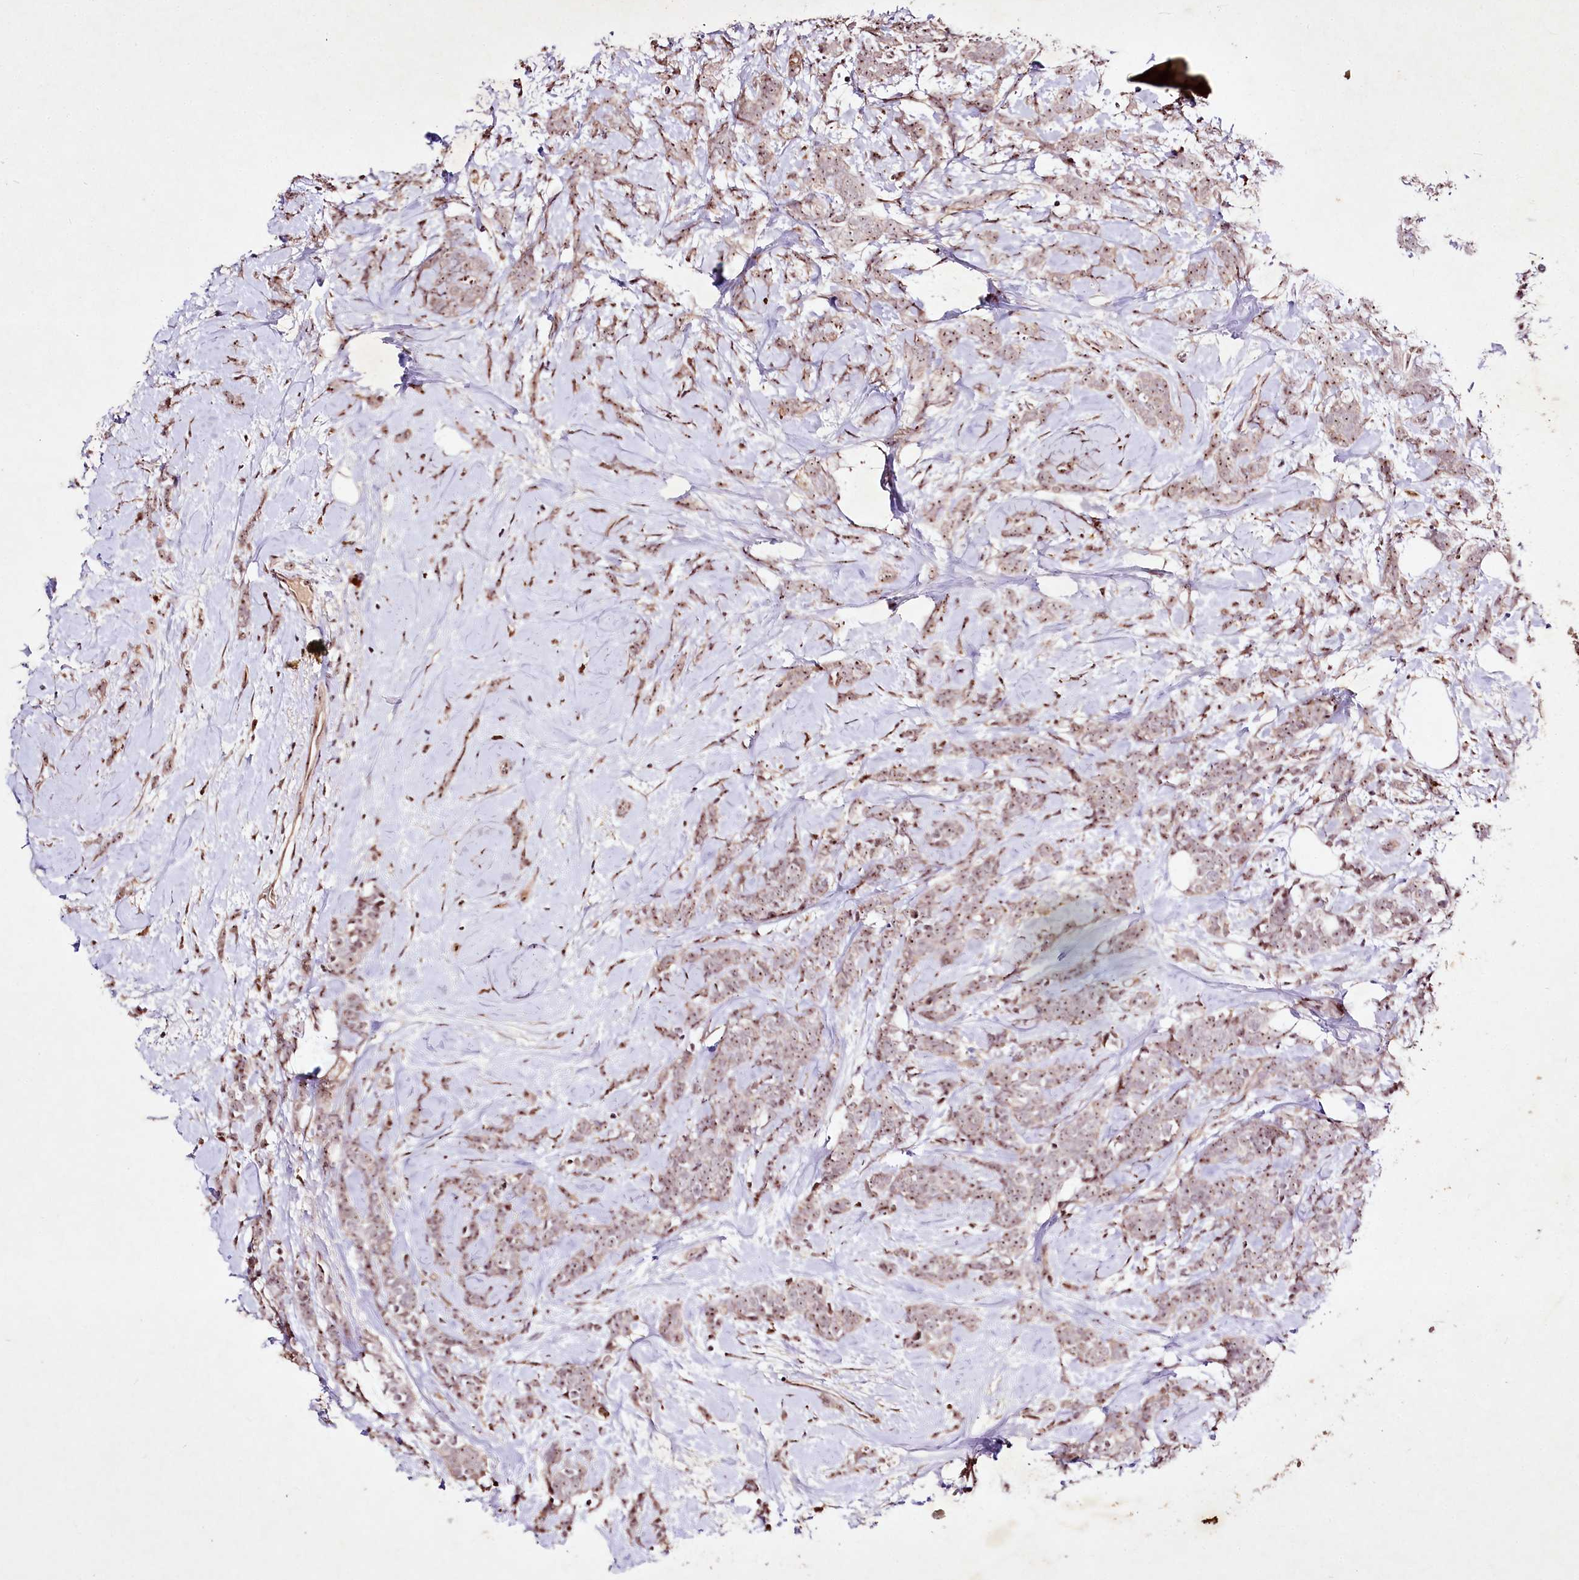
{"staining": {"intensity": "moderate", "quantity": ">75%", "location": "nuclear"}, "tissue": "breast cancer", "cell_type": "Tumor cells", "image_type": "cancer", "snomed": [{"axis": "morphology", "description": "Lobular carcinoma"}, {"axis": "topography", "description": "Breast"}], "caption": "Breast lobular carcinoma tissue shows moderate nuclear staining in approximately >75% of tumor cells", "gene": "DMP1", "patient": {"sex": "female", "age": 58}}